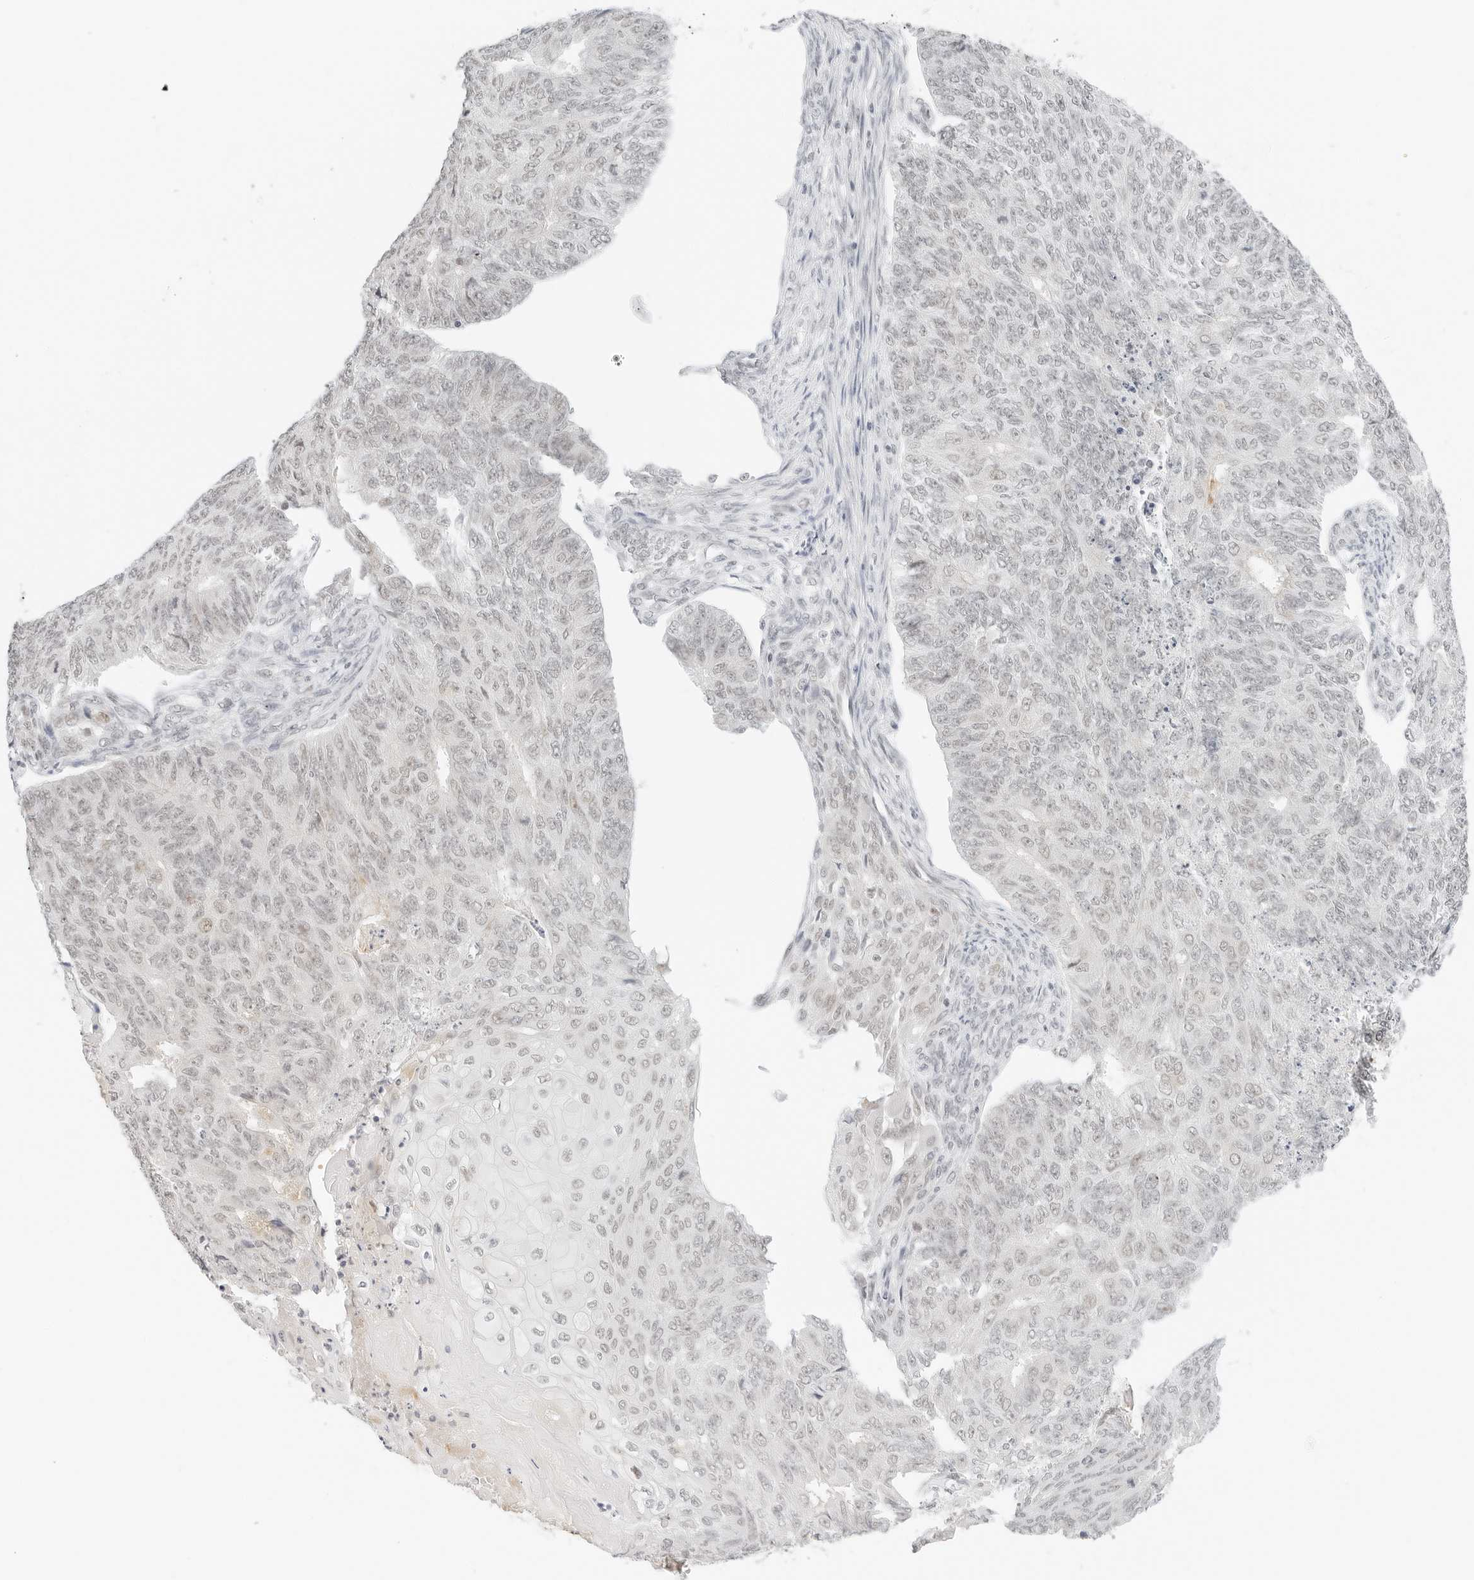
{"staining": {"intensity": "negative", "quantity": "none", "location": "none"}, "tissue": "endometrial cancer", "cell_type": "Tumor cells", "image_type": "cancer", "snomed": [{"axis": "morphology", "description": "Adenocarcinoma, NOS"}, {"axis": "topography", "description": "Endometrium"}], "caption": "A high-resolution histopathology image shows IHC staining of adenocarcinoma (endometrial), which exhibits no significant staining in tumor cells.", "gene": "NEO1", "patient": {"sex": "female", "age": 32}}